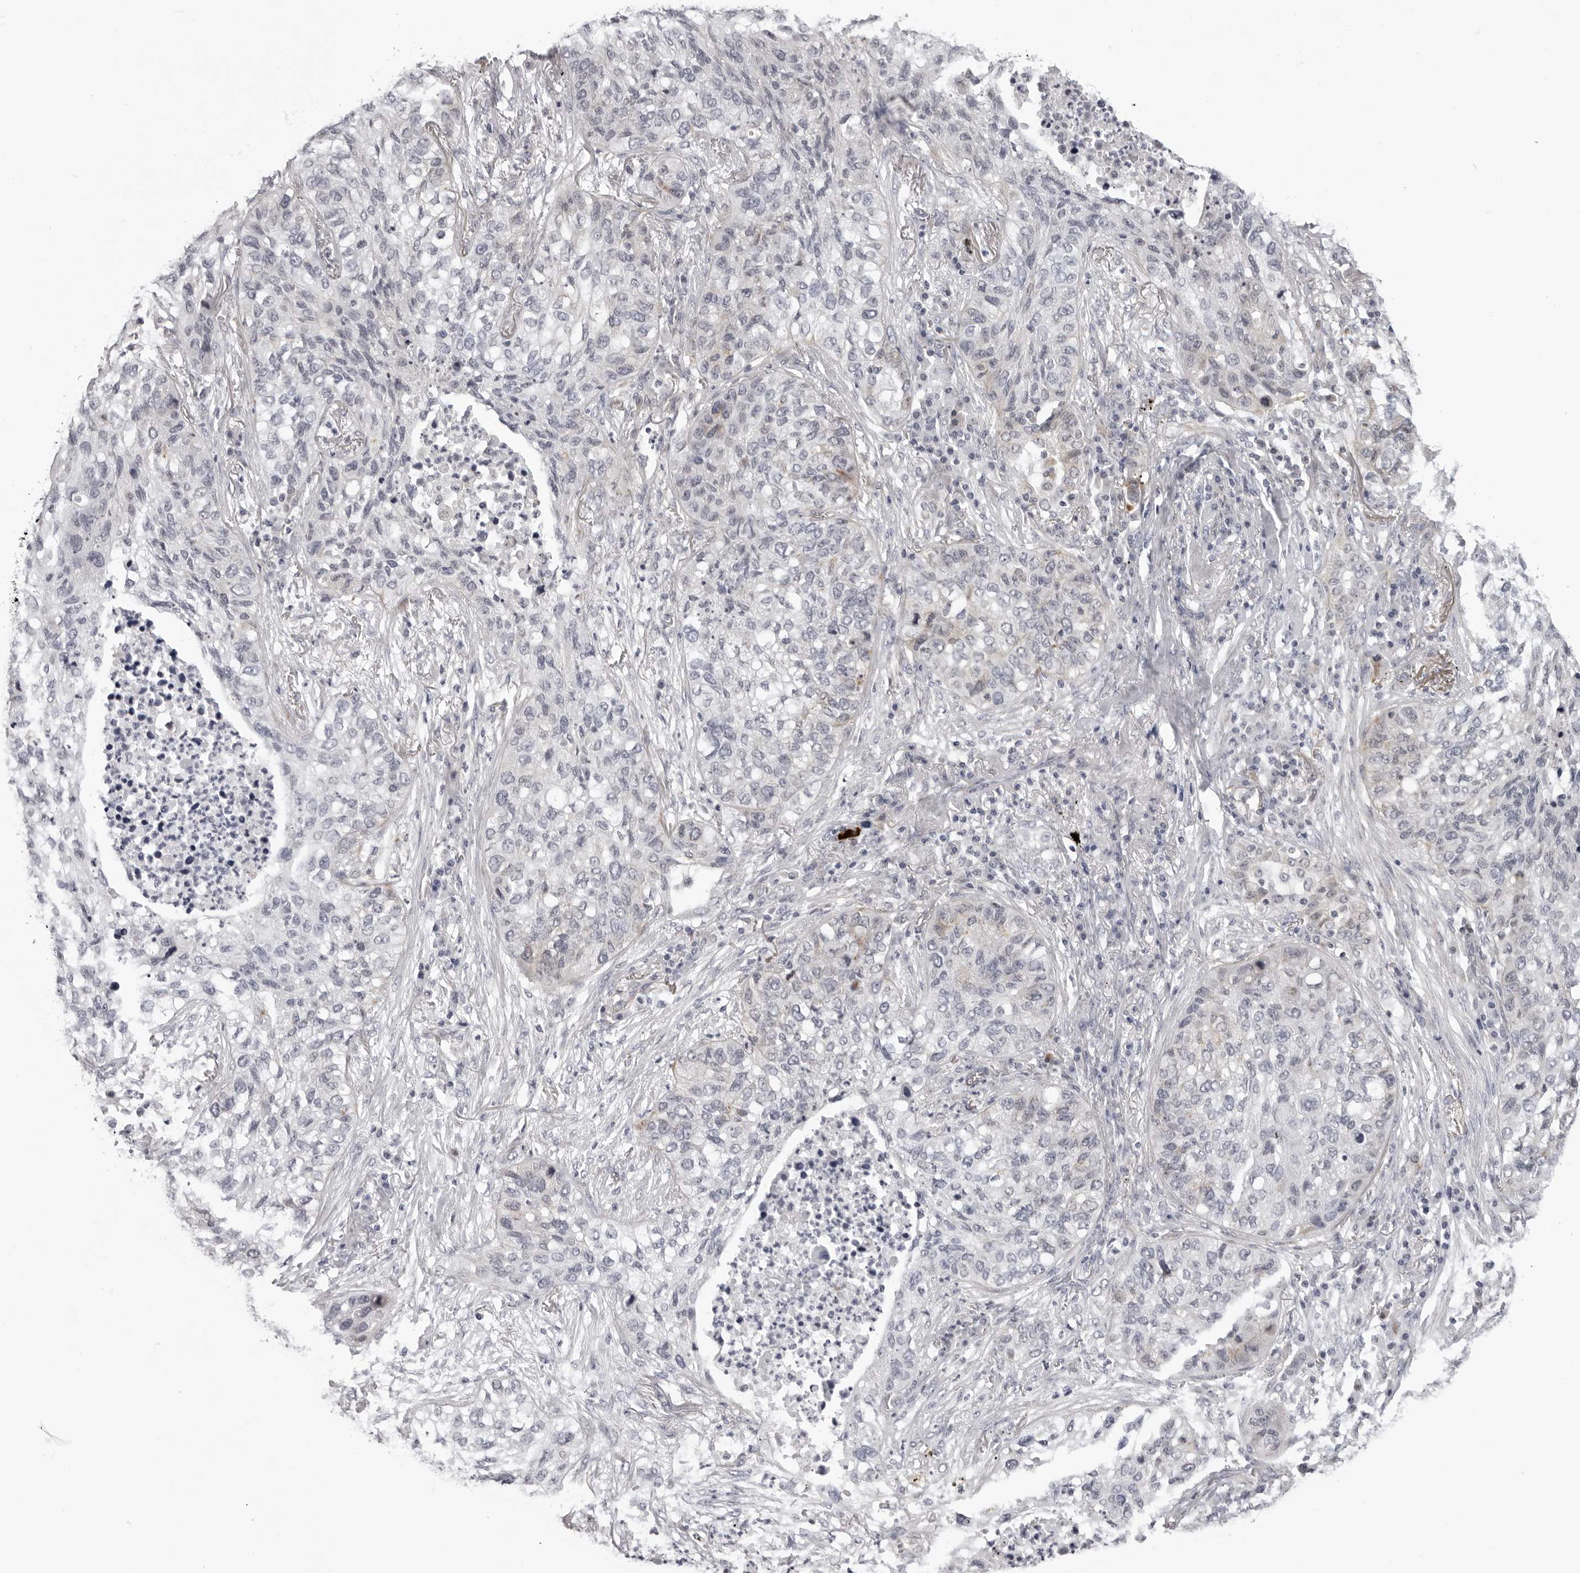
{"staining": {"intensity": "negative", "quantity": "none", "location": "none"}, "tissue": "lung cancer", "cell_type": "Tumor cells", "image_type": "cancer", "snomed": [{"axis": "morphology", "description": "Squamous cell carcinoma, NOS"}, {"axis": "topography", "description": "Lung"}], "caption": "Immunohistochemical staining of human squamous cell carcinoma (lung) exhibits no significant staining in tumor cells.", "gene": "SUGCT", "patient": {"sex": "female", "age": 63}}